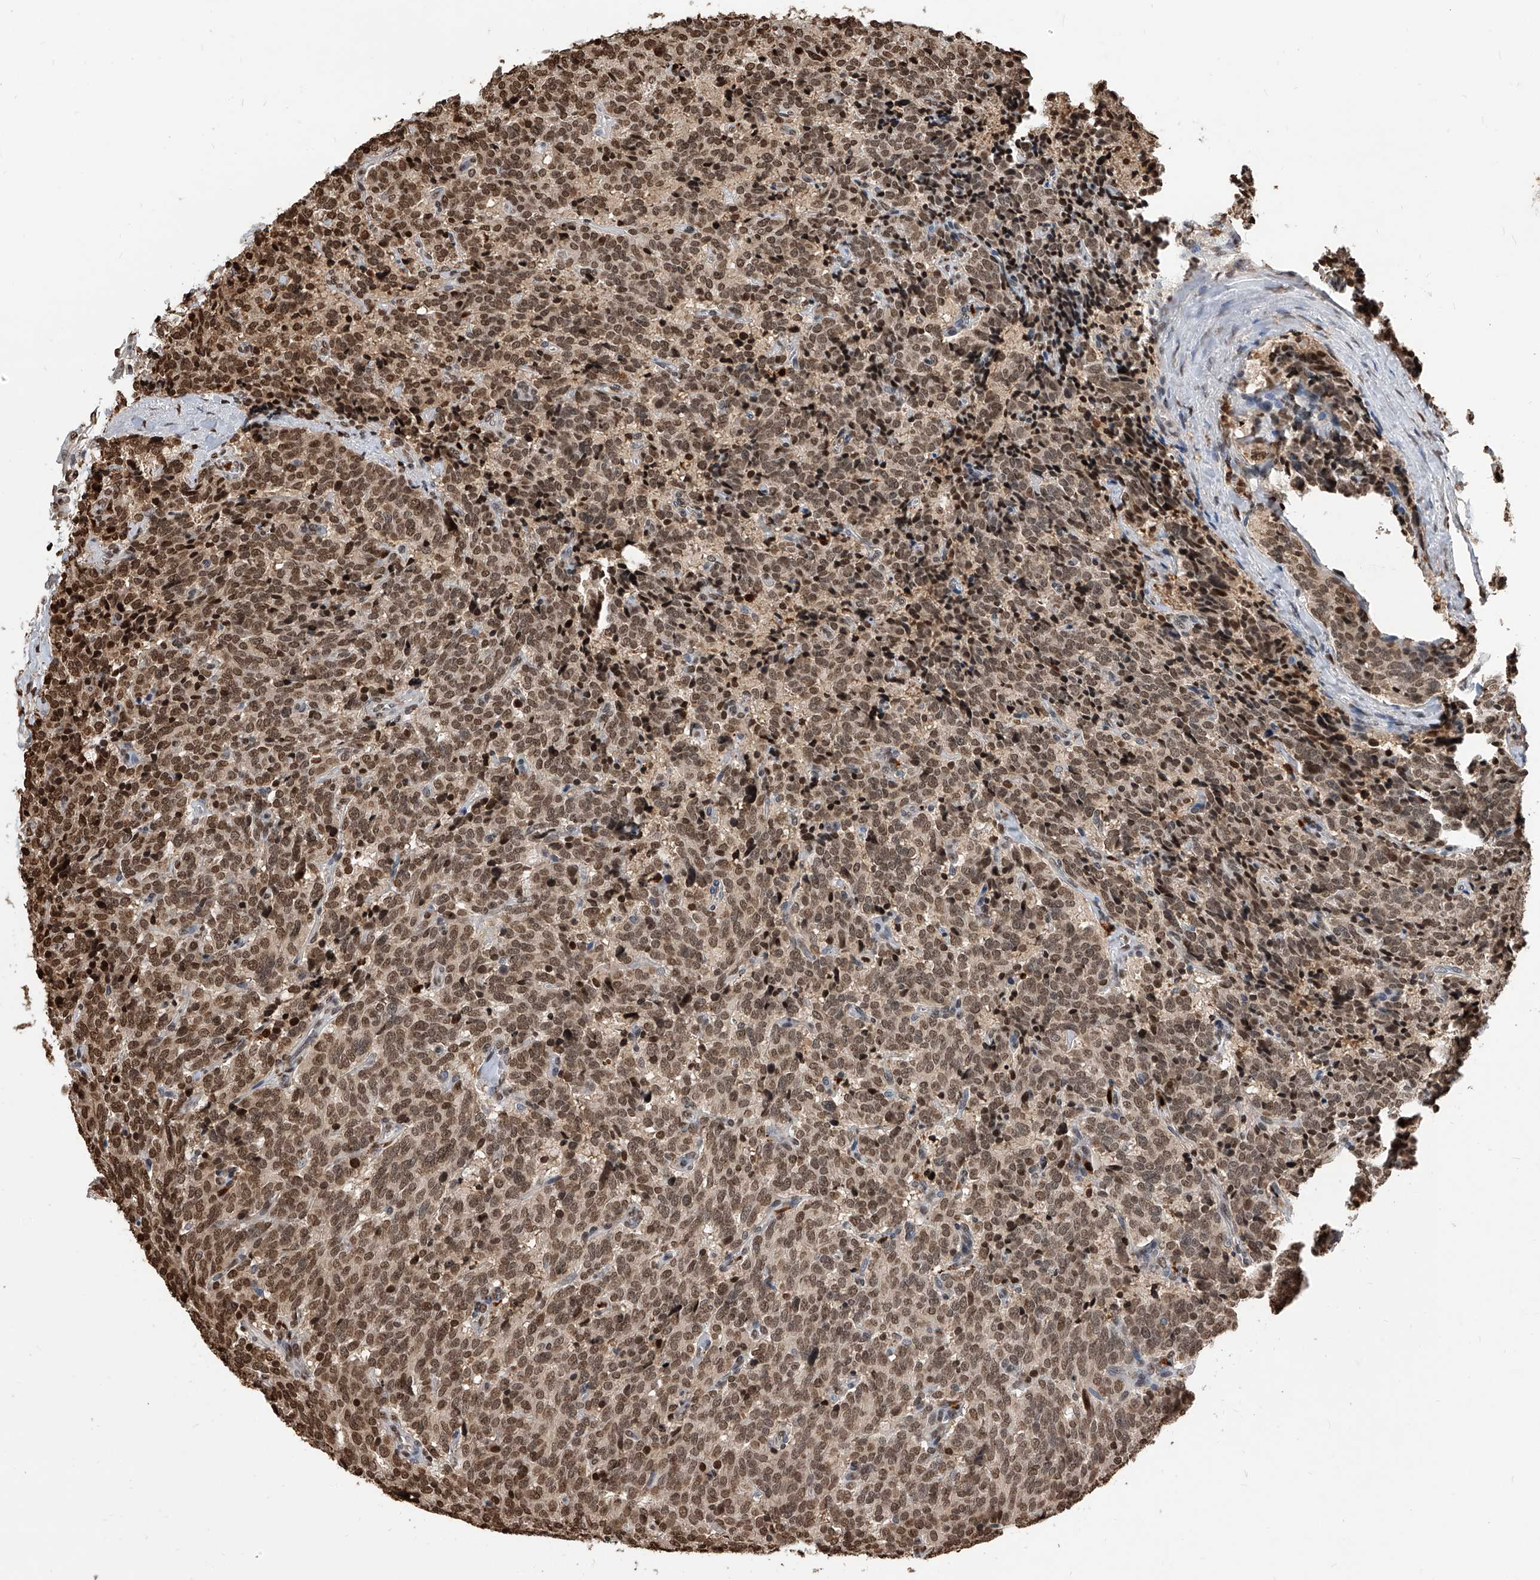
{"staining": {"intensity": "moderate", "quantity": ">75%", "location": "nuclear"}, "tissue": "carcinoid", "cell_type": "Tumor cells", "image_type": "cancer", "snomed": [{"axis": "morphology", "description": "Carcinoid, malignant, NOS"}, {"axis": "topography", "description": "Lung"}], "caption": "Human carcinoid (malignant) stained with a brown dye exhibits moderate nuclear positive staining in approximately >75% of tumor cells.", "gene": "CFAP410", "patient": {"sex": "female", "age": 46}}